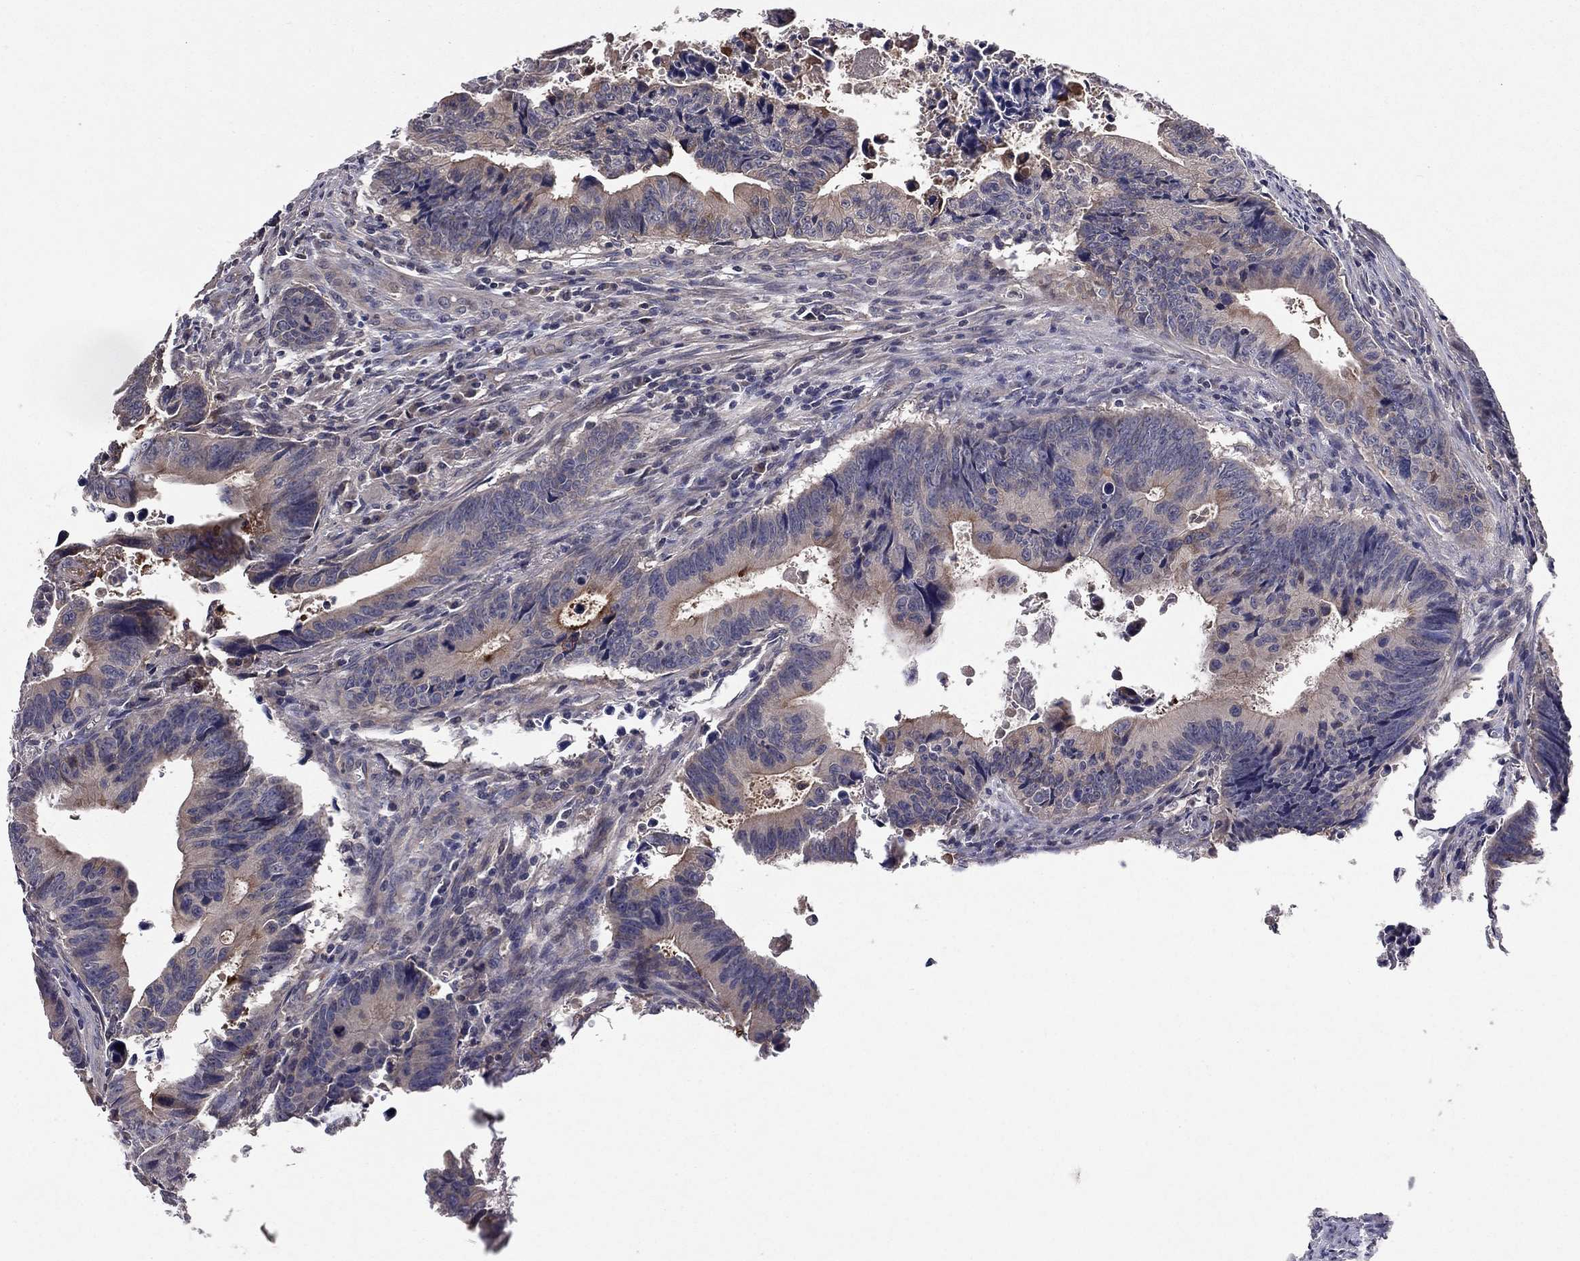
{"staining": {"intensity": "weak", "quantity": "25%-75%", "location": "cytoplasmic/membranous"}, "tissue": "colorectal cancer", "cell_type": "Tumor cells", "image_type": "cancer", "snomed": [{"axis": "morphology", "description": "Adenocarcinoma, NOS"}, {"axis": "topography", "description": "Colon"}], "caption": "Immunohistochemical staining of human adenocarcinoma (colorectal) exhibits low levels of weak cytoplasmic/membranous protein staining in about 25%-75% of tumor cells.", "gene": "PROS1", "patient": {"sex": "female", "age": 87}}